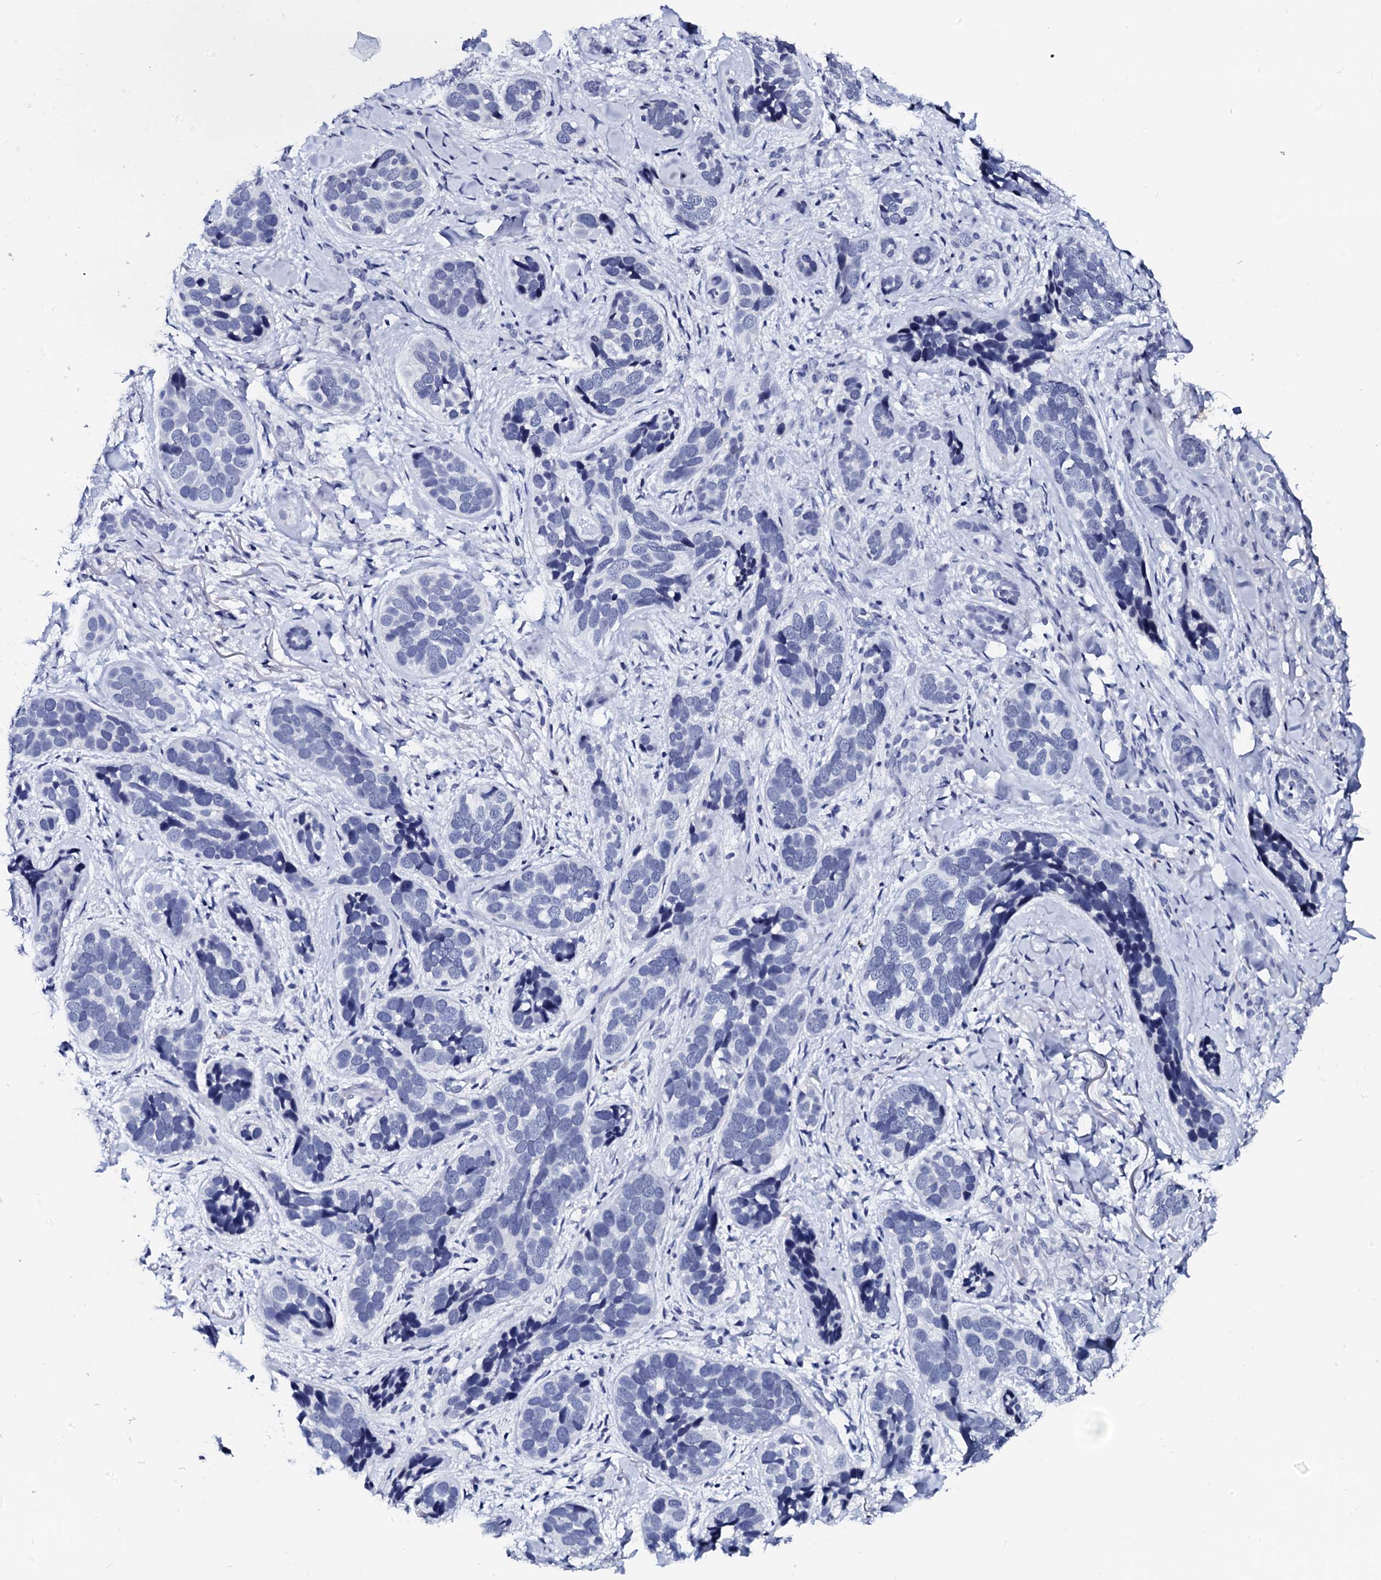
{"staining": {"intensity": "negative", "quantity": "none", "location": "none"}, "tissue": "skin cancer", "cell_type": "Tumor cells", "image_type": "cancer", "snomed": [{"axis": "morphology", "description": "Basal cell carcinoma"}, {"axis": "topography", "description": "Skin"}], "caption": "Immunohistochemistry (IHC) photomicrograph of neoplastic tissue: skin cancer (basal cell carcinoma) stained with DAB (3,3'-diaminobenzidine) displays no significant protein staining in tumor cells.", "gene": "SPATA19", "patient": {"sex": "male", "age": 71}}